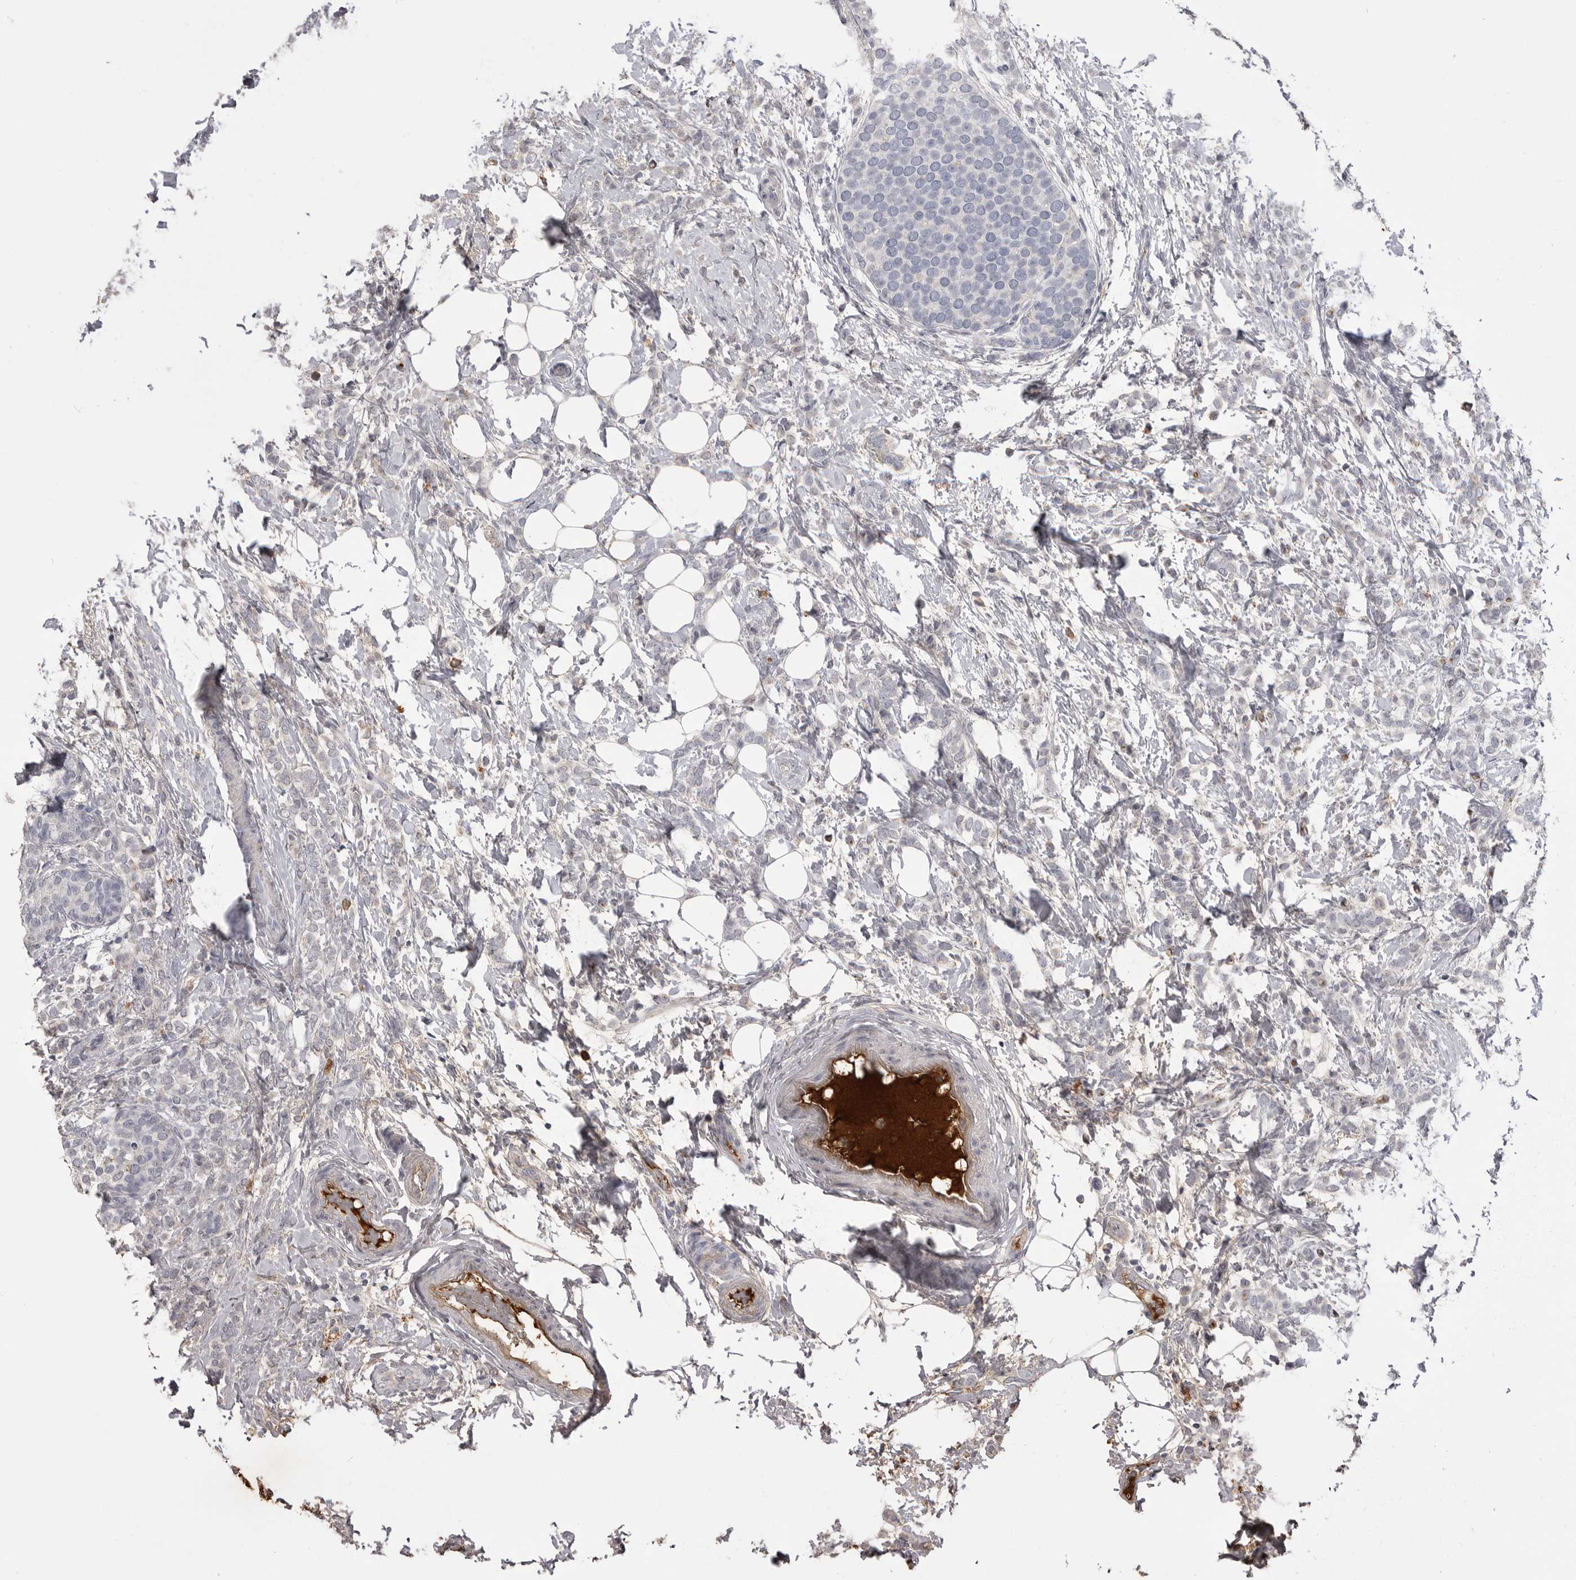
{"staining": {"intensity": "negative", "quantity": "none", "location": "none"}, "tissue": "breast cancer", "cell_type": "Tumor cells", "image_type": "cancer", "snomed": [{"axis": "morphology", "description": "Lobular carcinoma"}, {"axis": "topography", "description": "Breast"}], "caption": "Immunohistochemistry image of neoplastic tissue: lobular carcinoma (breast) stained with DAB (3,3'-diaminobenzidine) reveals no significant protein staining in tumor cells. (DAB (3,3'-diaminobenzidine) immunohistochemistry (IHC) with hematoxylin counter stain).", "gene": "AHSG", "patient": {"sex": "female", "age": 50}}